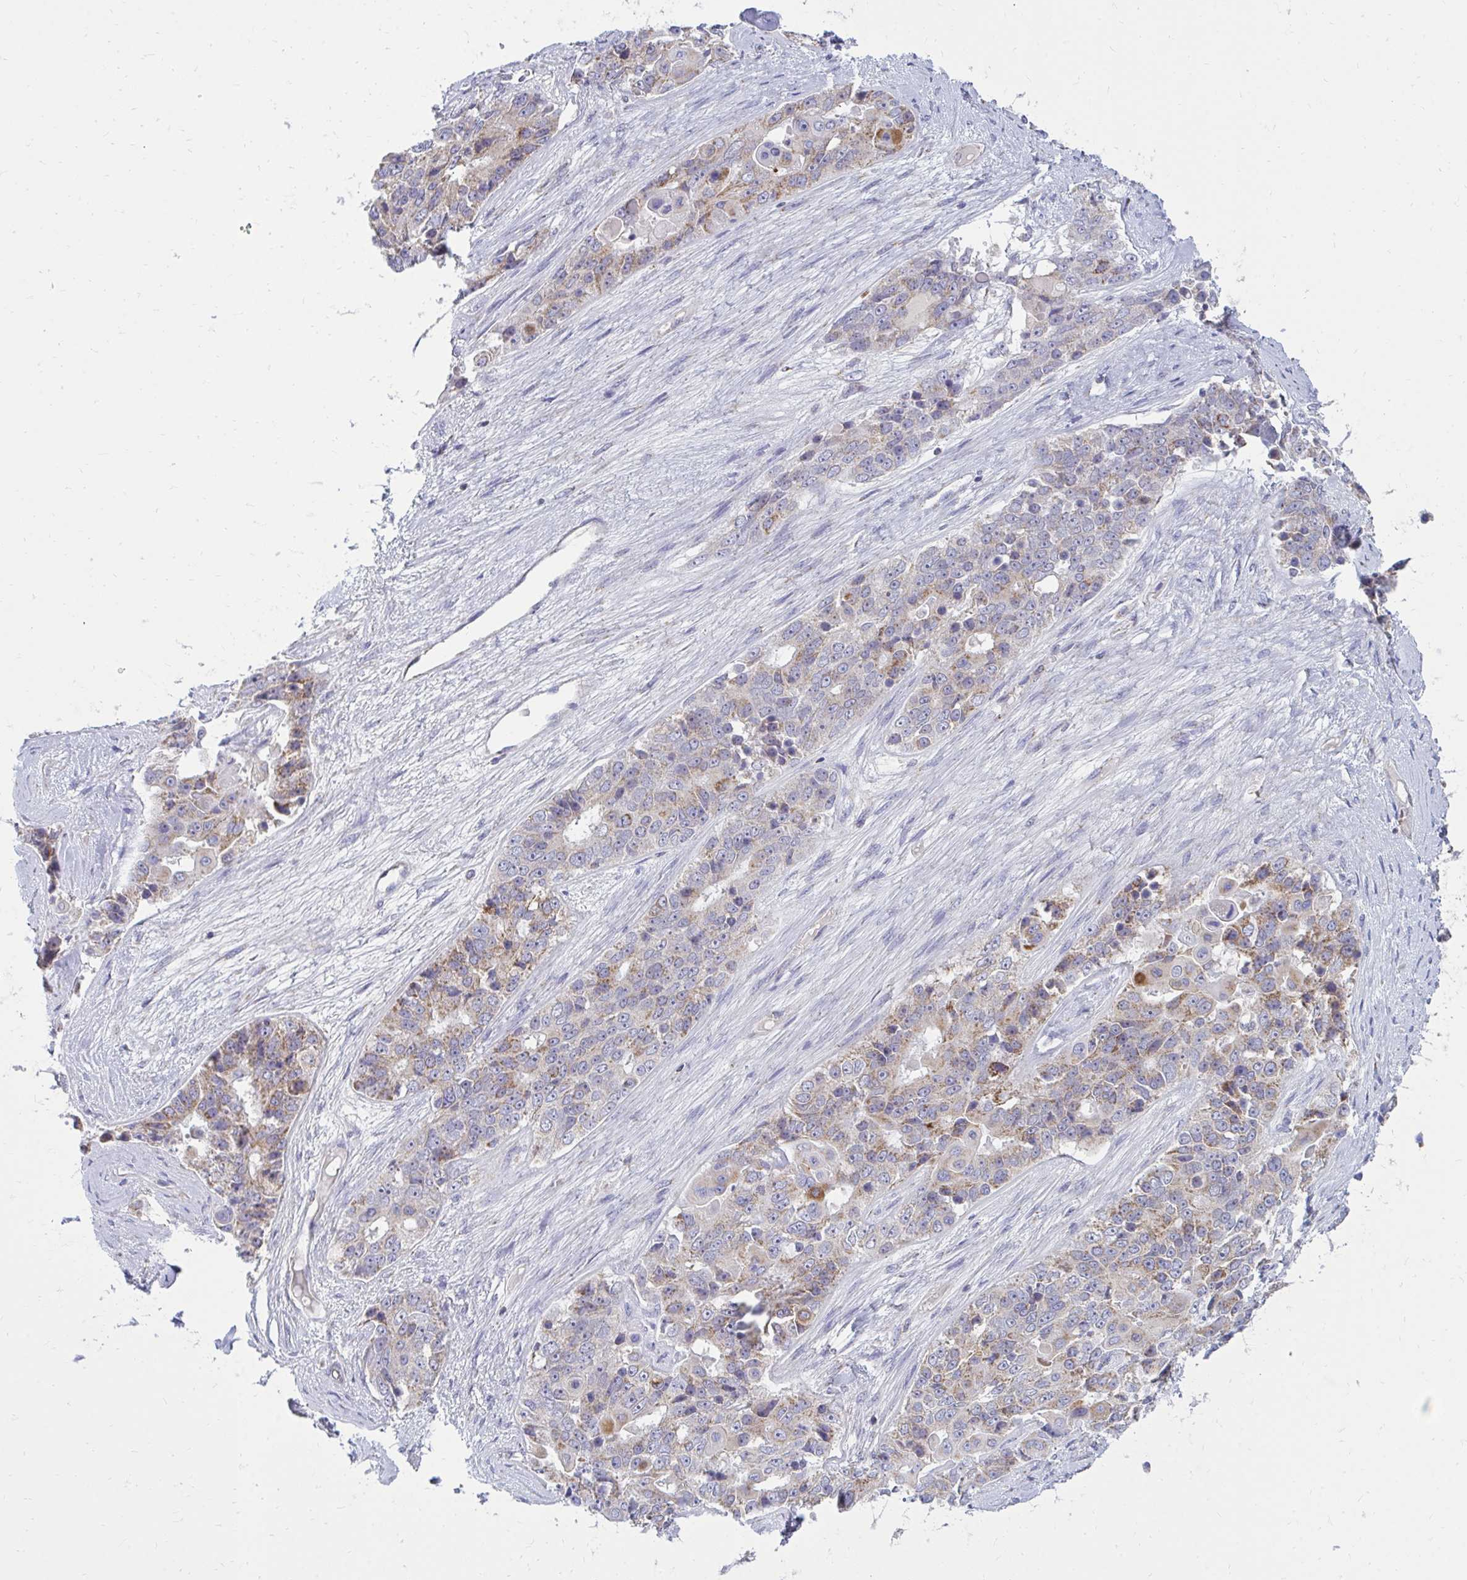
{"staining": {"intensity": "weak", "quantity": "25%-75%", "location": "cytoplasmic/membranous"}, "tissue": "ovarian cancer", "cell_type": "Tumor cells", "image_type": "cancer", "snomed": [{"axis": "morphology", "description": "Carcinoma, endometroid"}, {"axis": "topography", "description": "Ovary"}], "caption": "Weak cytoplasmic/membranous staining is present in about 25%-75% of tumor cells in ovarian cancer (endometroid carcinoma).", "gene": "OR10R2", "patient": {"sex": "female", "age": 51}}